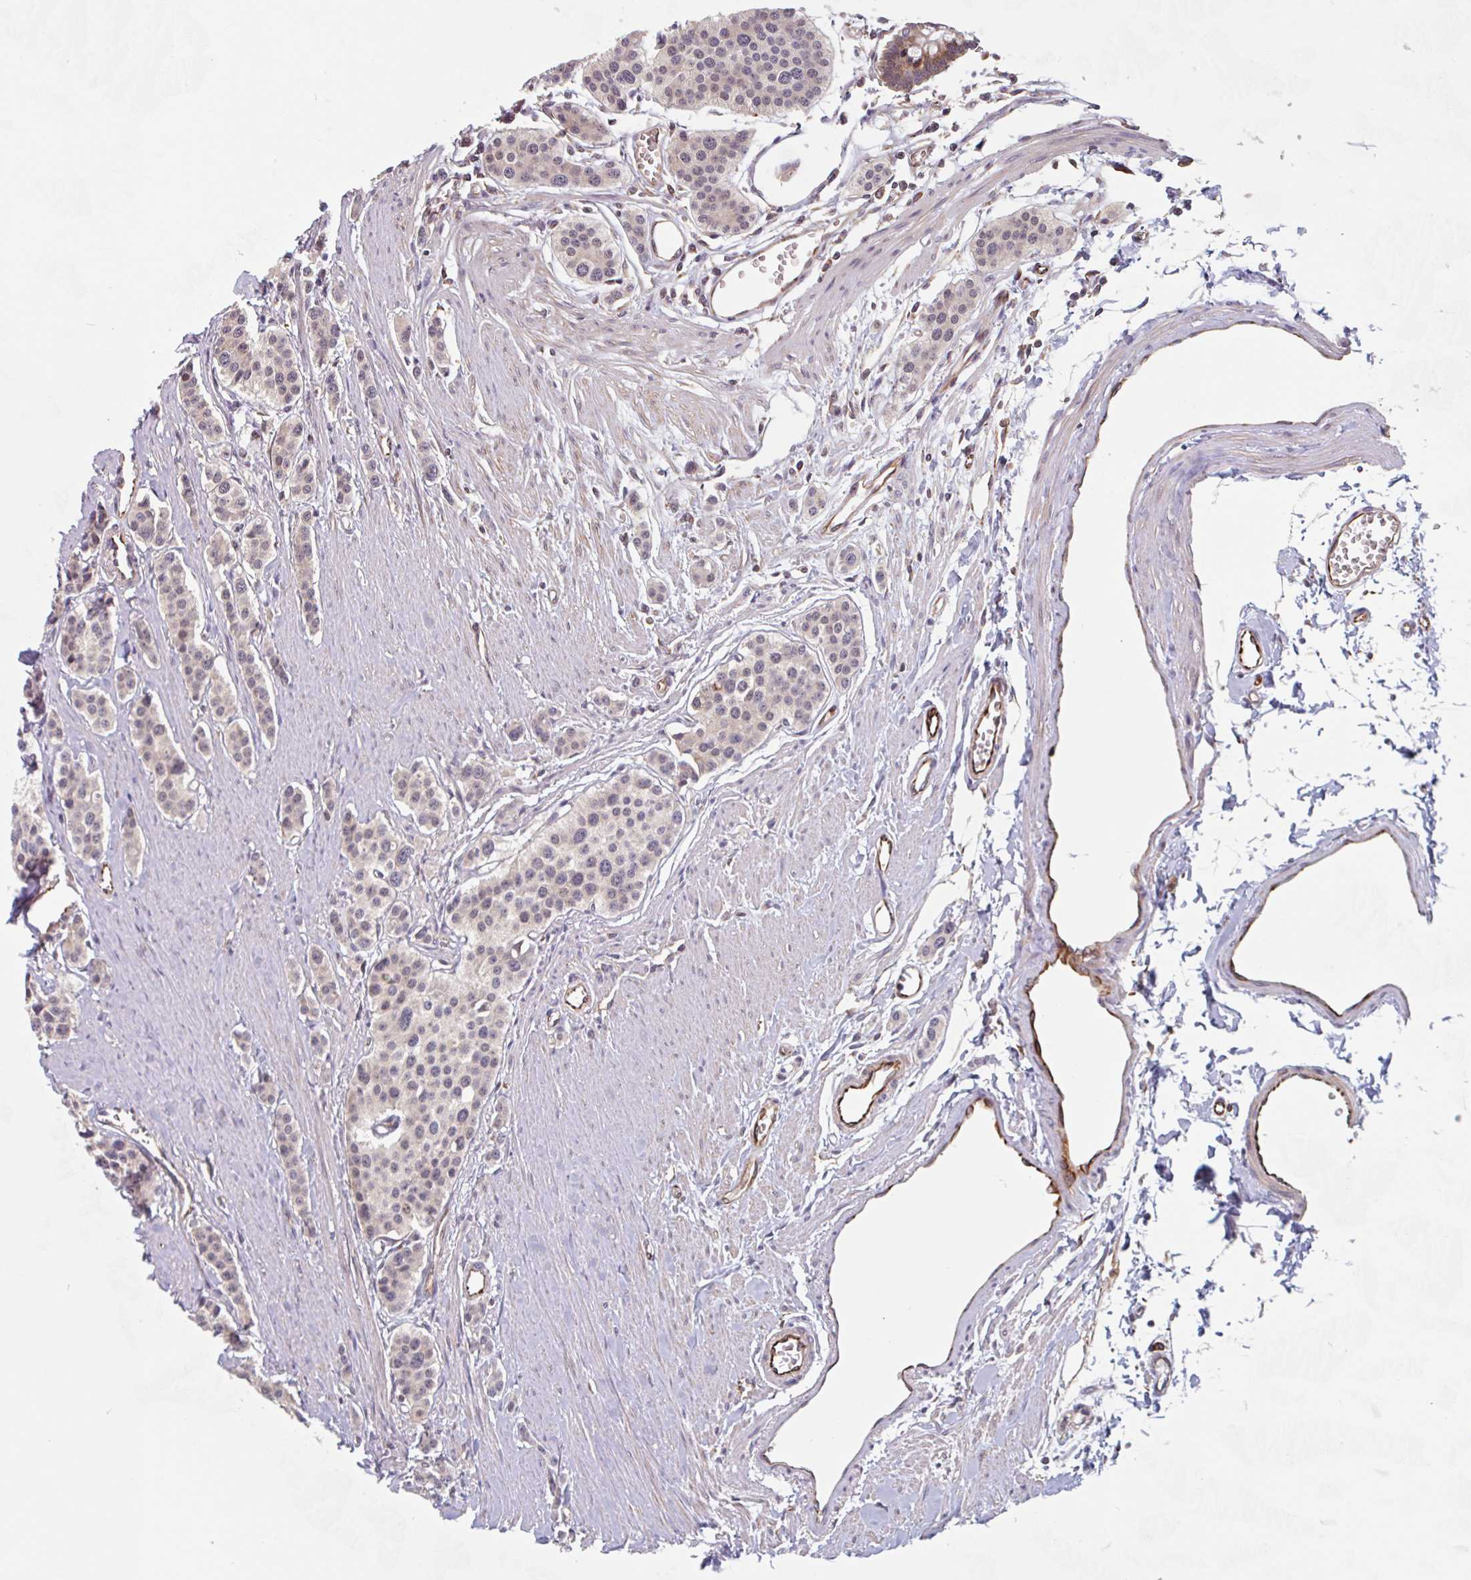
{"staining": {"intensity": "negative", "quantity": "none", "location": "none"}, "tissue": "carcinoid", "cell_type": "Tumor cells", "image_type": "cancer", "snomed": [{"axis": "morphology", "description": "Carcinoid, malignant, NOS"}, {"axis": "topography", "description": "Small intestine"}], "caption": "The histopathology image demonstrates no staining of tumor cells in carcinoid. (DAB immunohistochemistry, high magnification).", "gene": "NUB1", "patient": {"sex": "male", "age": 60}}